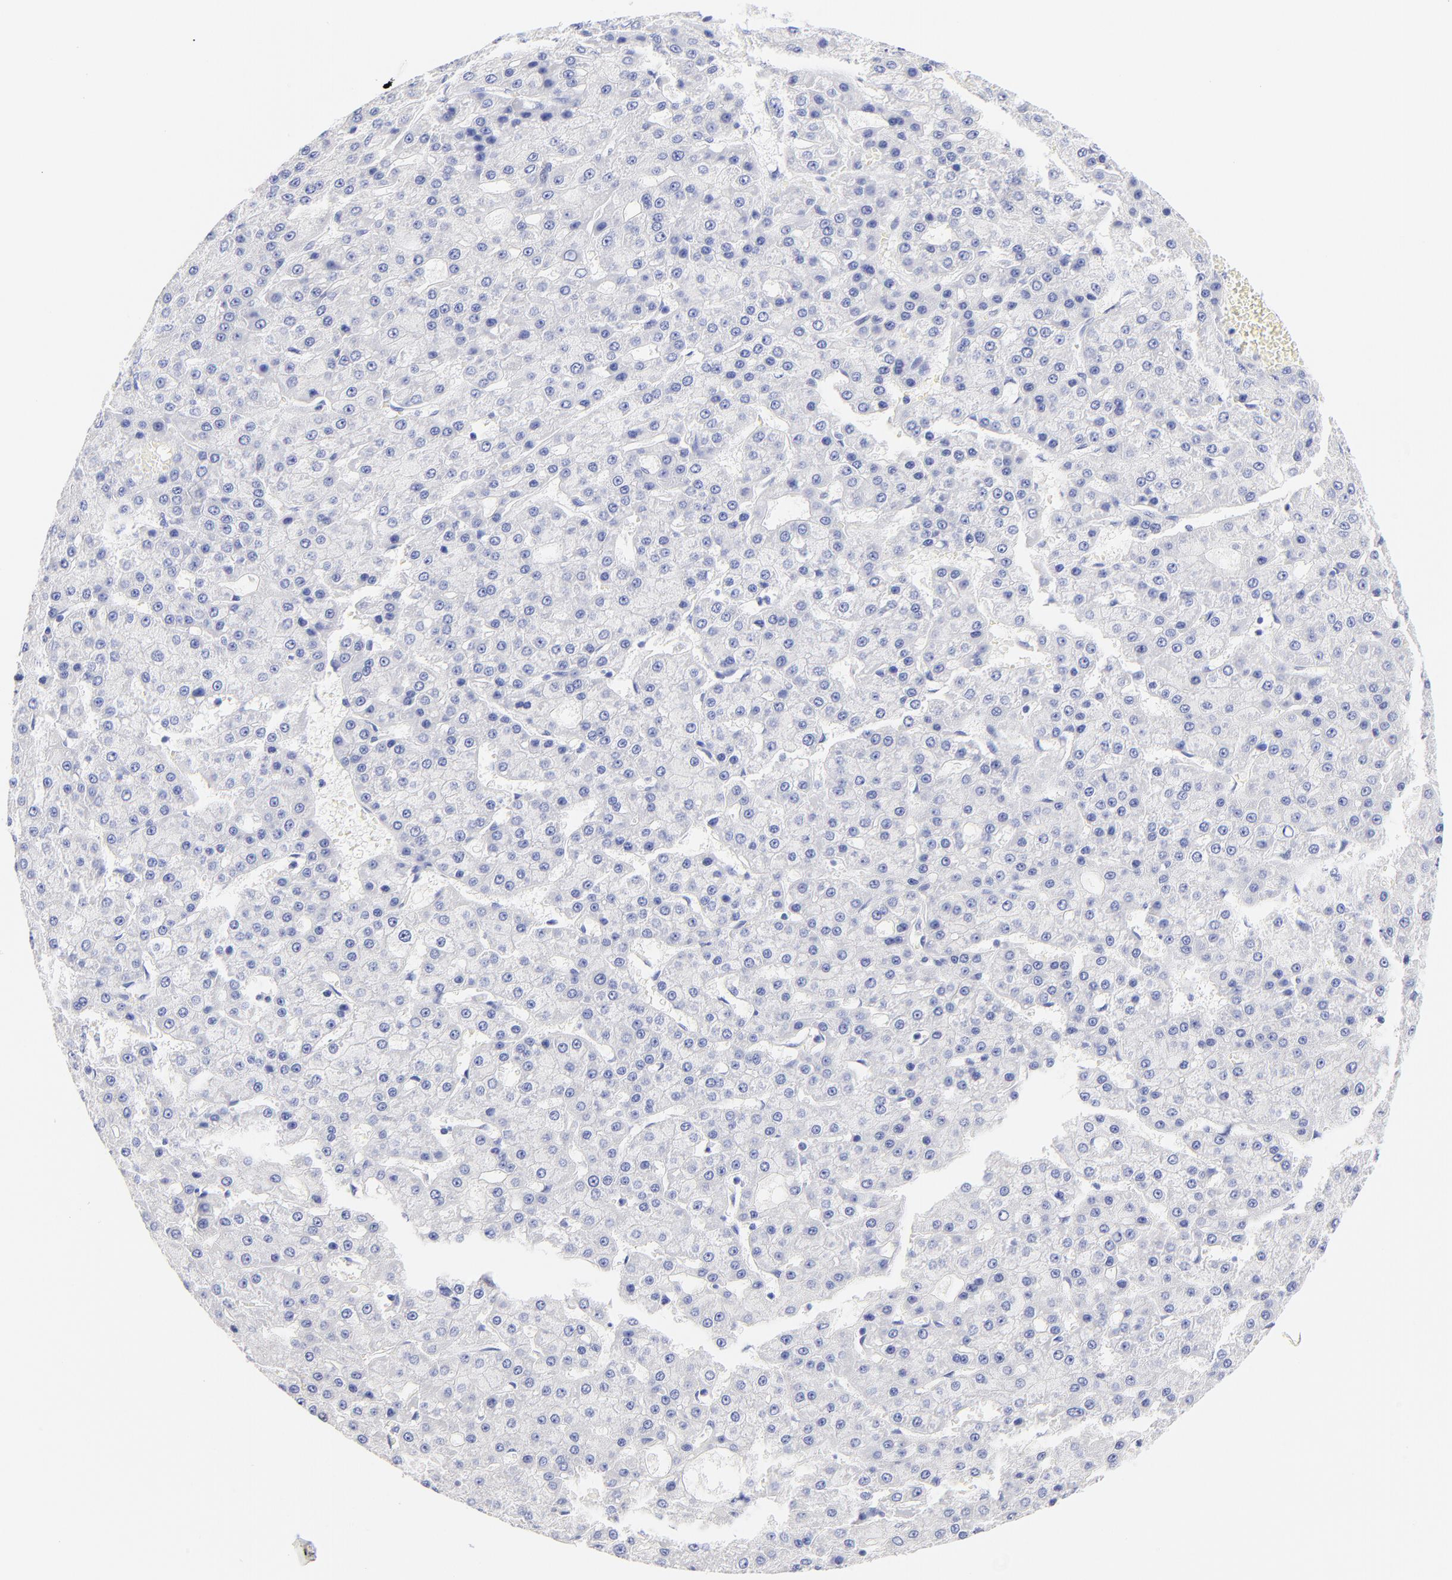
{"staining": {"intensity": "negative", "quantity": "none", "location": "none"}, "tissue": "liver cancer", "cell_type": "Tumor cells", "image_type": "cancer", "snomed": [{"axis": "morphology", "description": "Carcinoma, Hepatocellular, NOS"}, {"axis": "topography", "description": "Liver"}], "caption": "Liver cancer (hepatocellular carcinoma) was stained to show a protein in brown. There is no significant expression in tumor cells.", "gene": "RAB3A", "patient": {"sex": "male", "age": 47}}